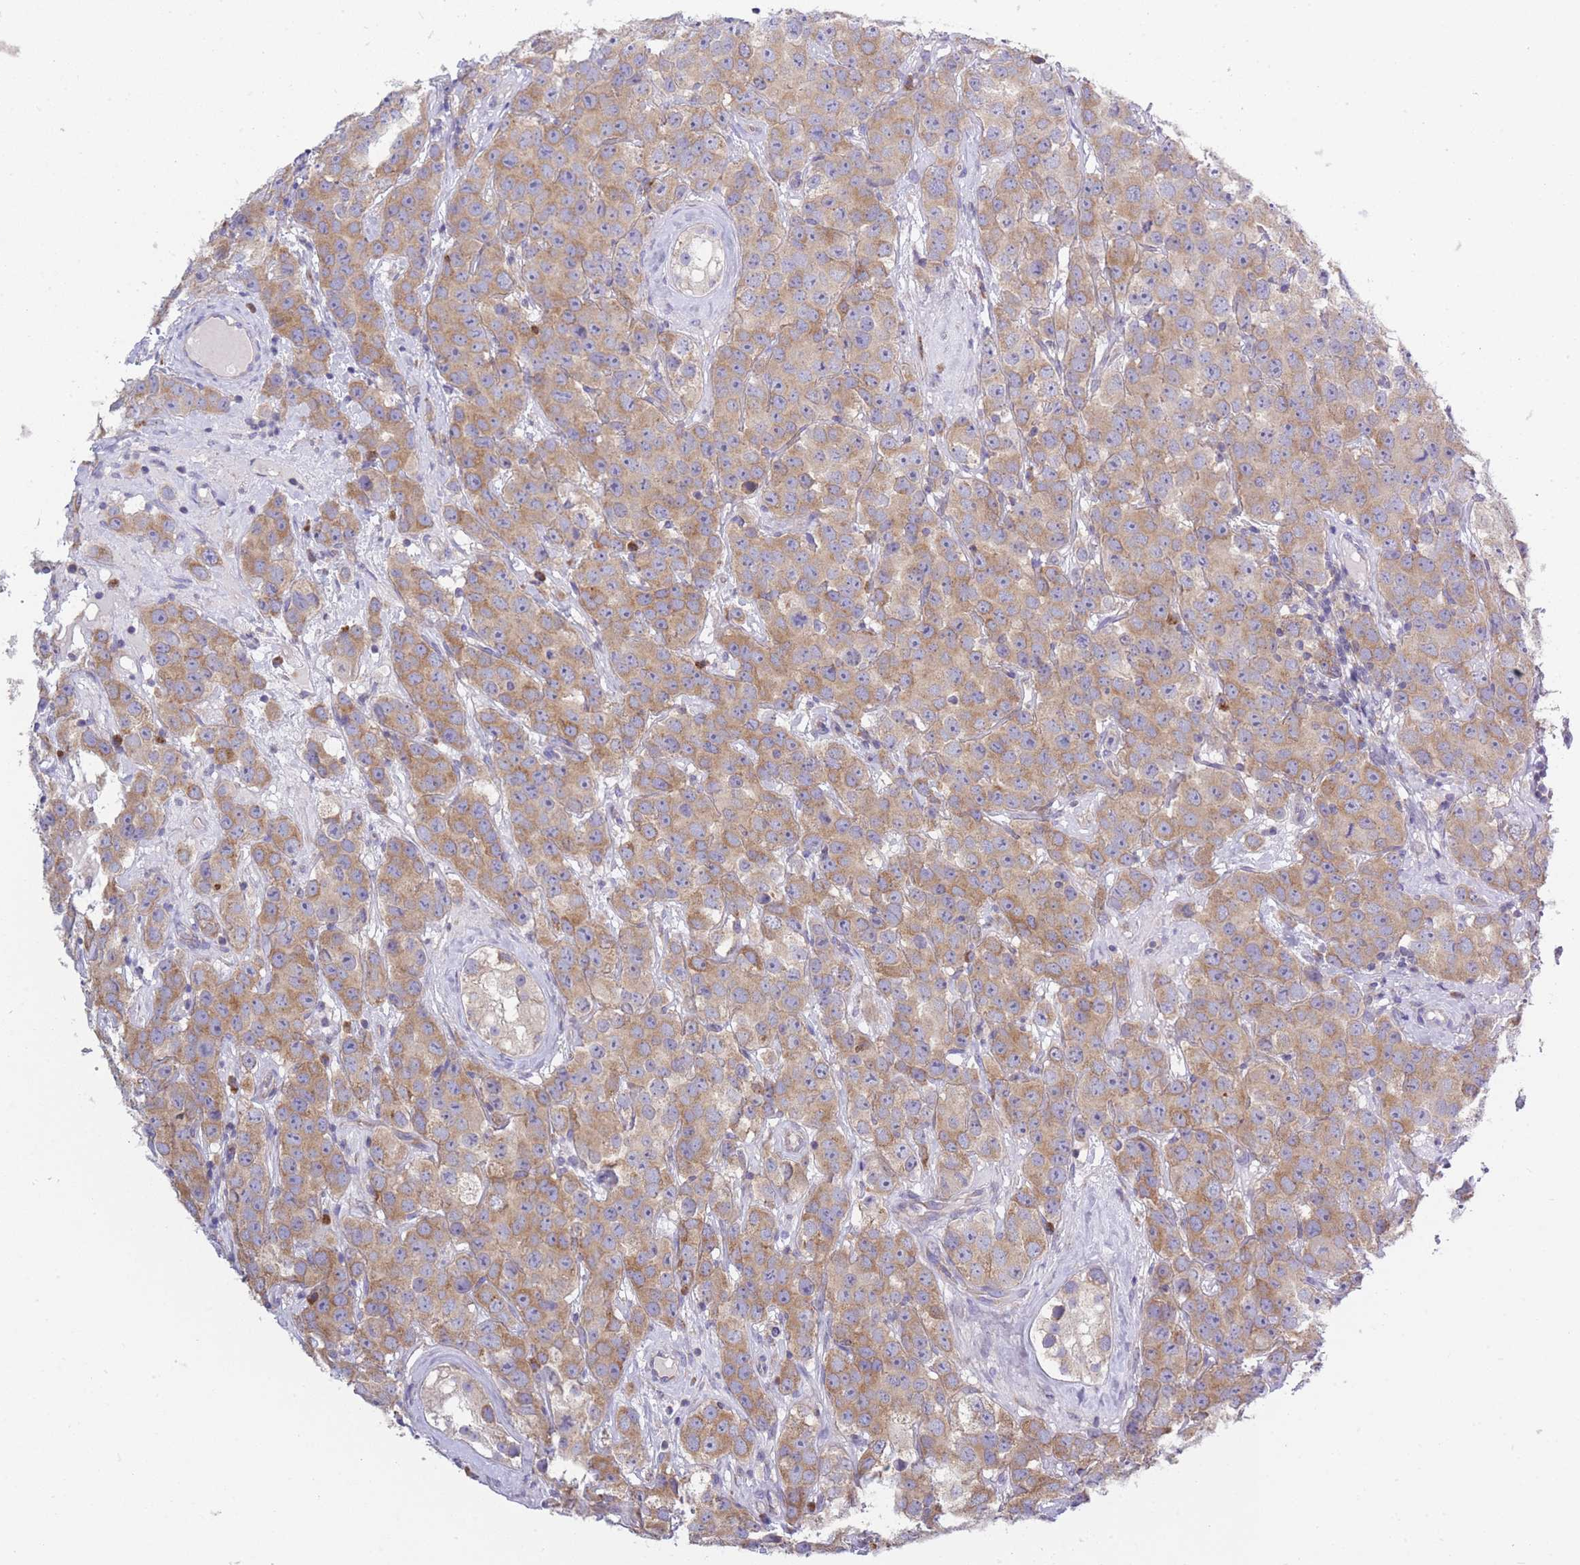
{"staining": {"intensity": "moderate", "quantity": ">75%", "location": "cytoplasmic/membranous"}, "tissue": "testis cancer", "cell_type": "Tumor cells", "image_type": "cancer", "snomed": [{"axis": "morphology", "description": "Seminoma, NOS"}, {"axis": "topography", "description": "Testis"}], "caption": "Immunohistochemical staining of human seminoma (testis) exhibits moderate cytoplasmic/membranous protein expression in about >75% of tumor cells.", "gene": "COPG2", "patient": {"sex": "male", "age": 28}}